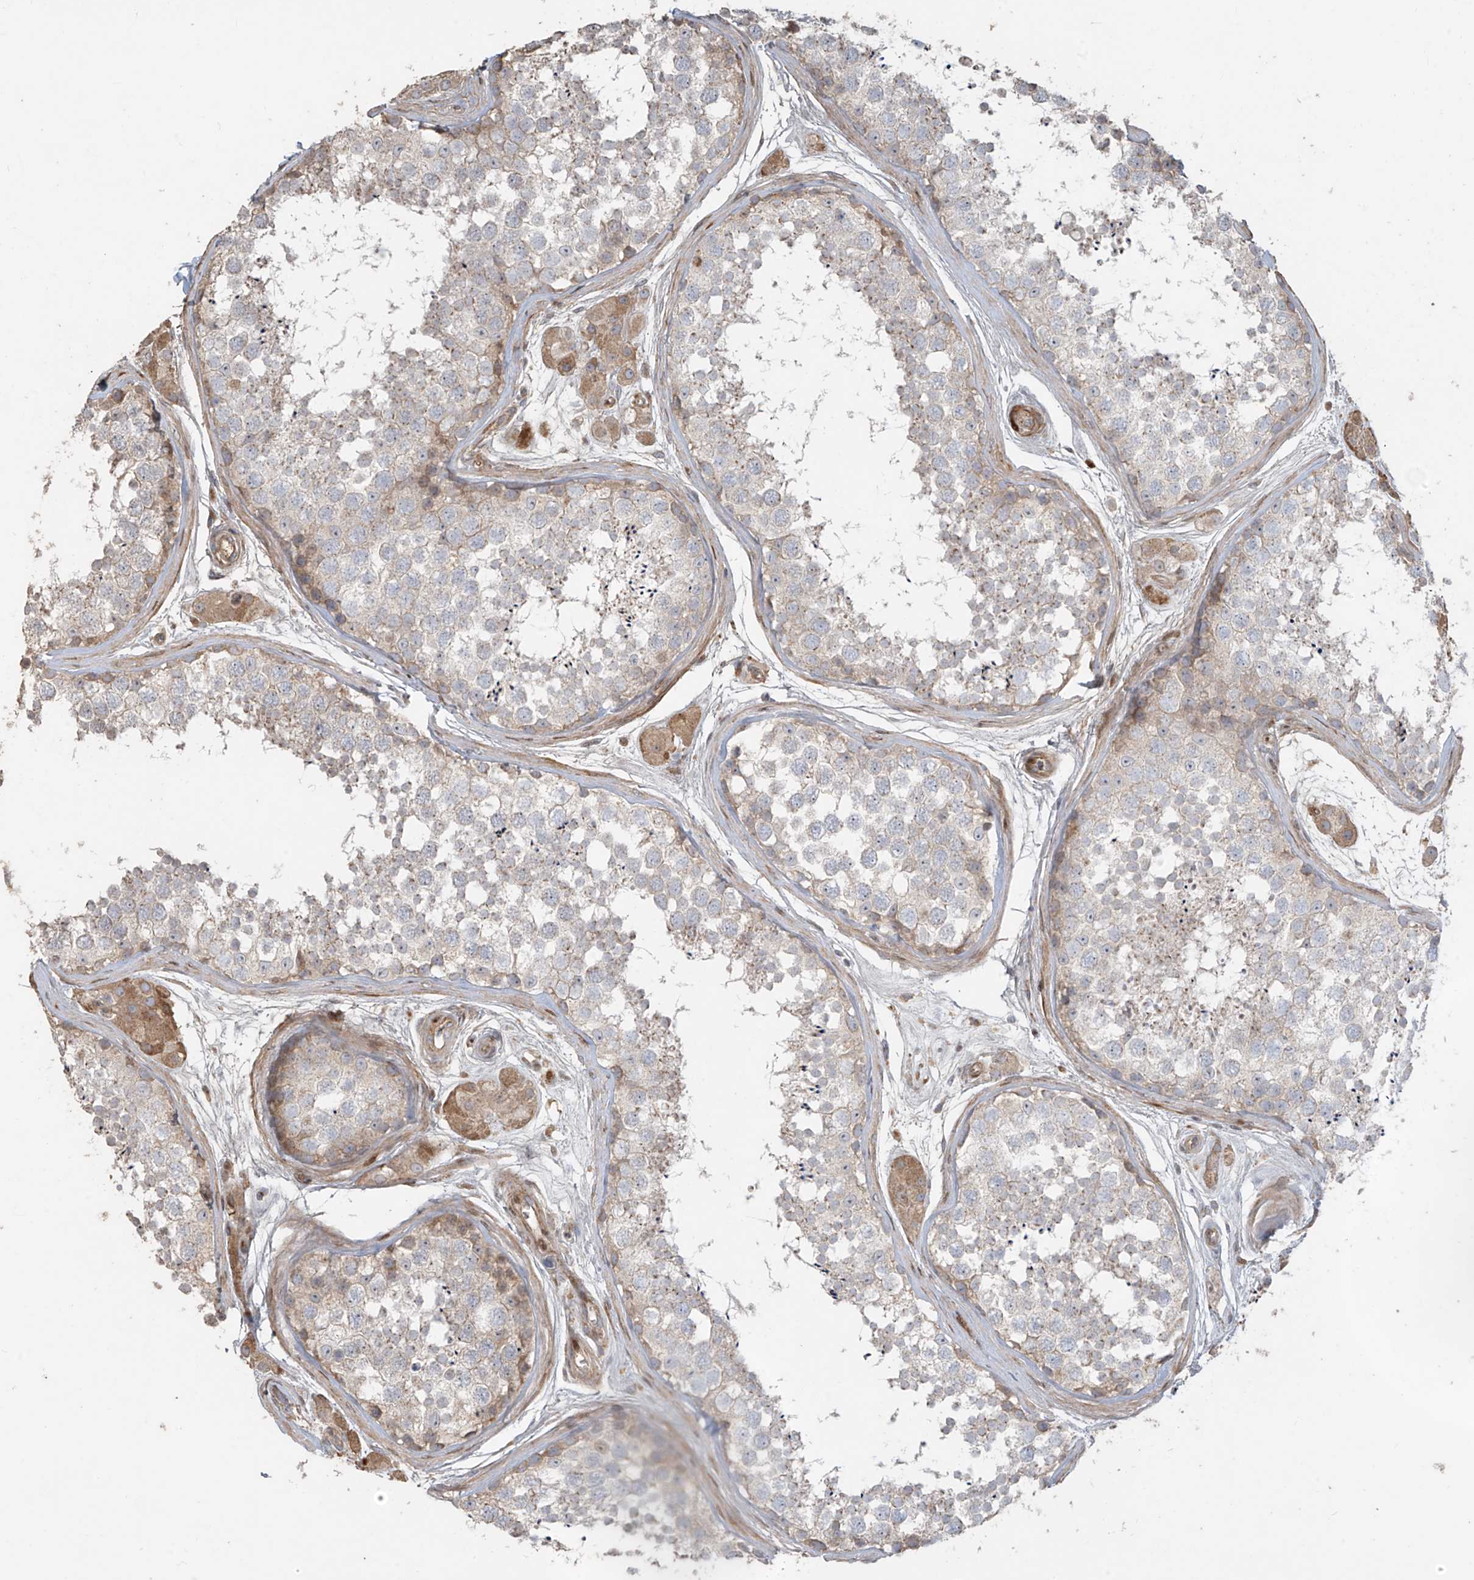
{"staining": {"intensity": "moderate", "quantity": "<25%", "location": "cytoplasmic/membranous"}, "tissue": "testis", "cell_type": "Cells in seminiferous ducts", "image_type": "normal", "snomed": [{"axis": "morphology", "description": "Normal tissue, NOS"}, {"axis": "topography", "description": "Testis"}], "caption": "The image shows staining of unremarkable testis, revealing moderate cytoplasmic/membranous protein expression (brown color) within cells in seminiferous ducts.", "gene": "ABTB1", "patient": {"sex": "male", "age": 56}}